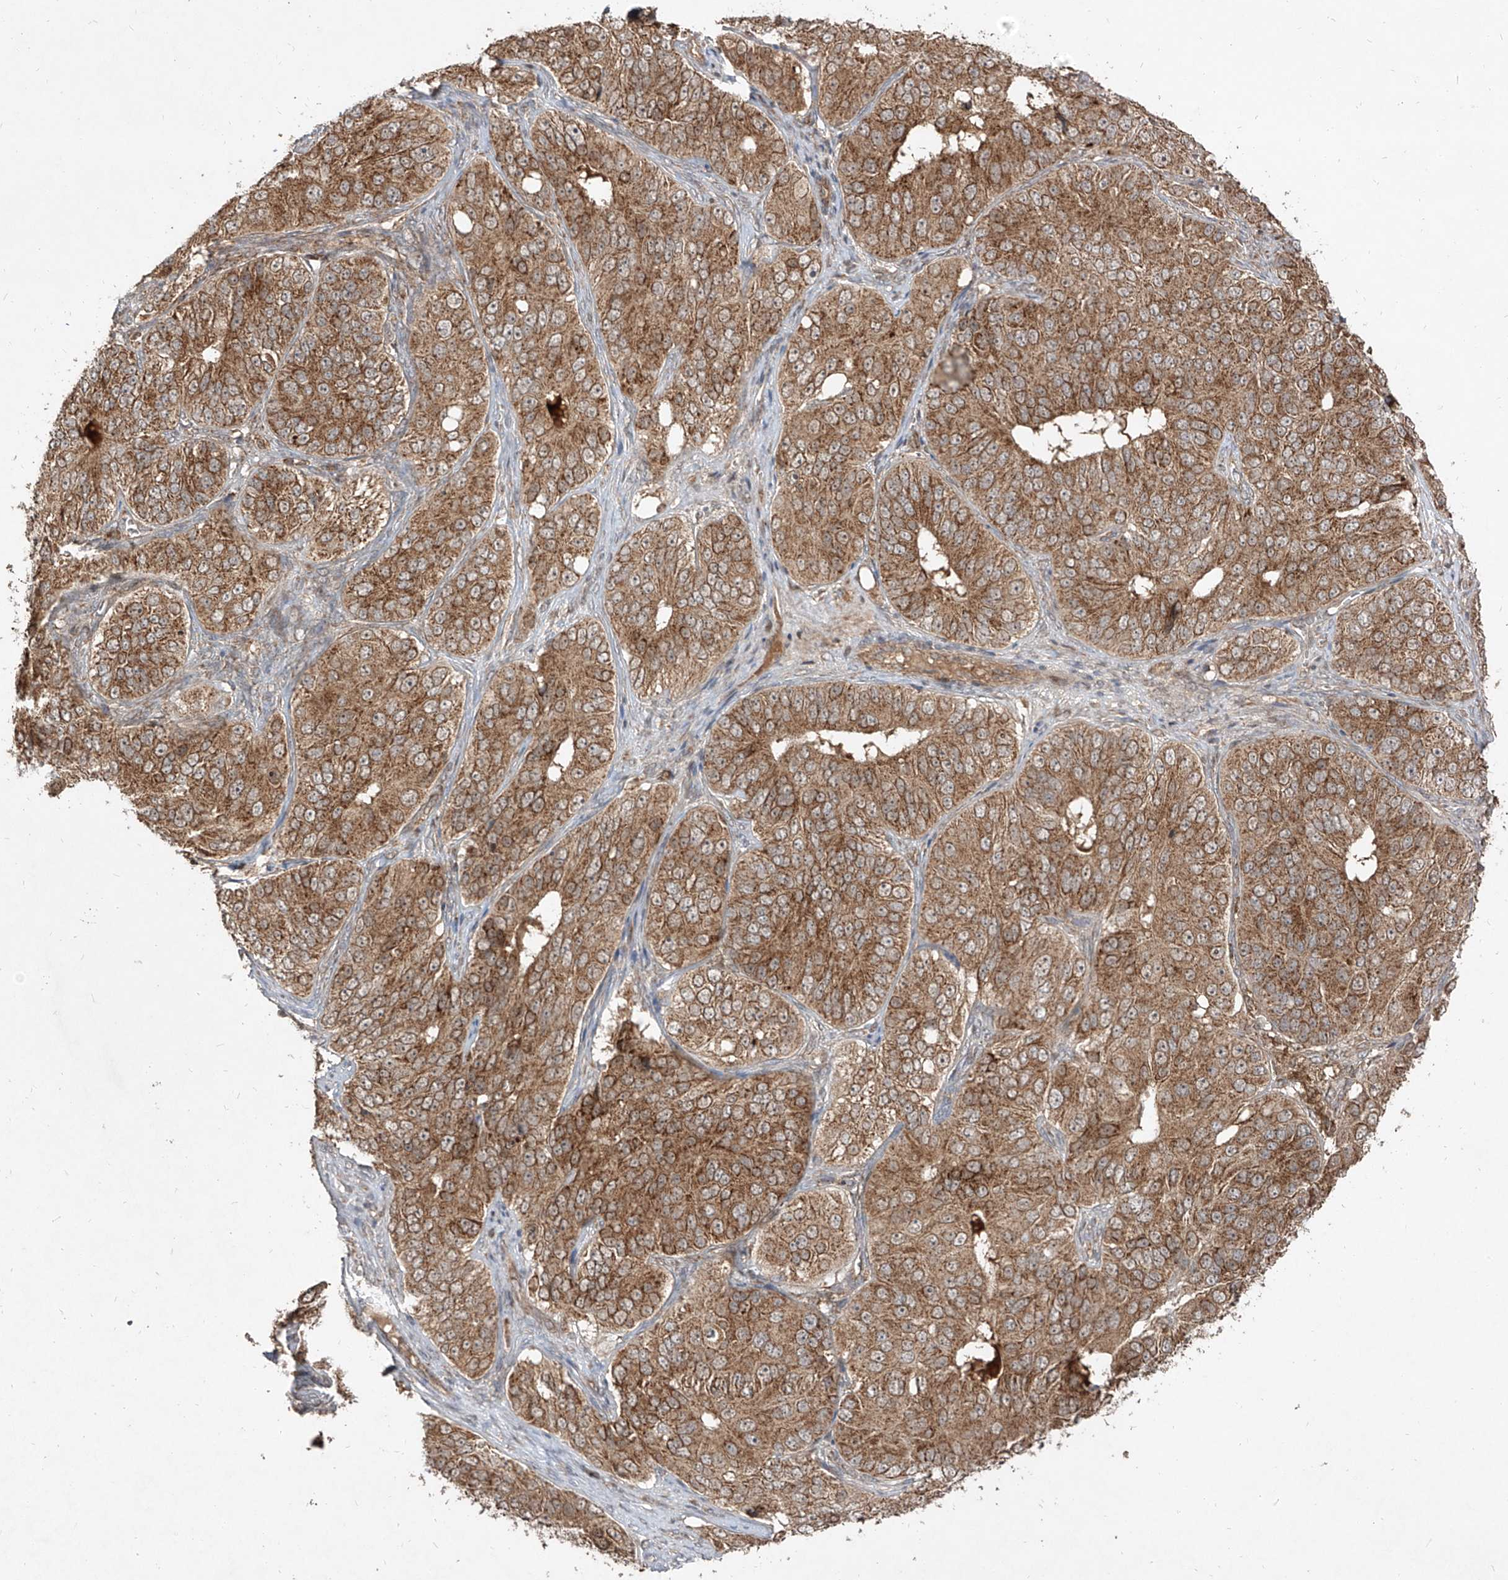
{"staining": {"intensity": "moderate", "quantity": ">75%", "location": "cytoplasmic/membranous"}, "tissue": "ovarian cancer", "cell_type": "Tumor cells", "image_type": "cancer", "snomed": [{"axis": "morphology", "description": "Carcinoma, endometroid"}, {"axis": "topography", "description": "Ovary"}], "caption": "Immunohistochemistry (IHC) image of neoplastic tissue: human ovarian cancer stained using IHC exhibits medium levels of moderate protein expression localized specifically in the cytoplasmic/membranous of tumor cells, appearing as a cytoplasmic/membranous brown color.", "gene": "AIM2", "patient": {"sex": "female", "age": 51}}